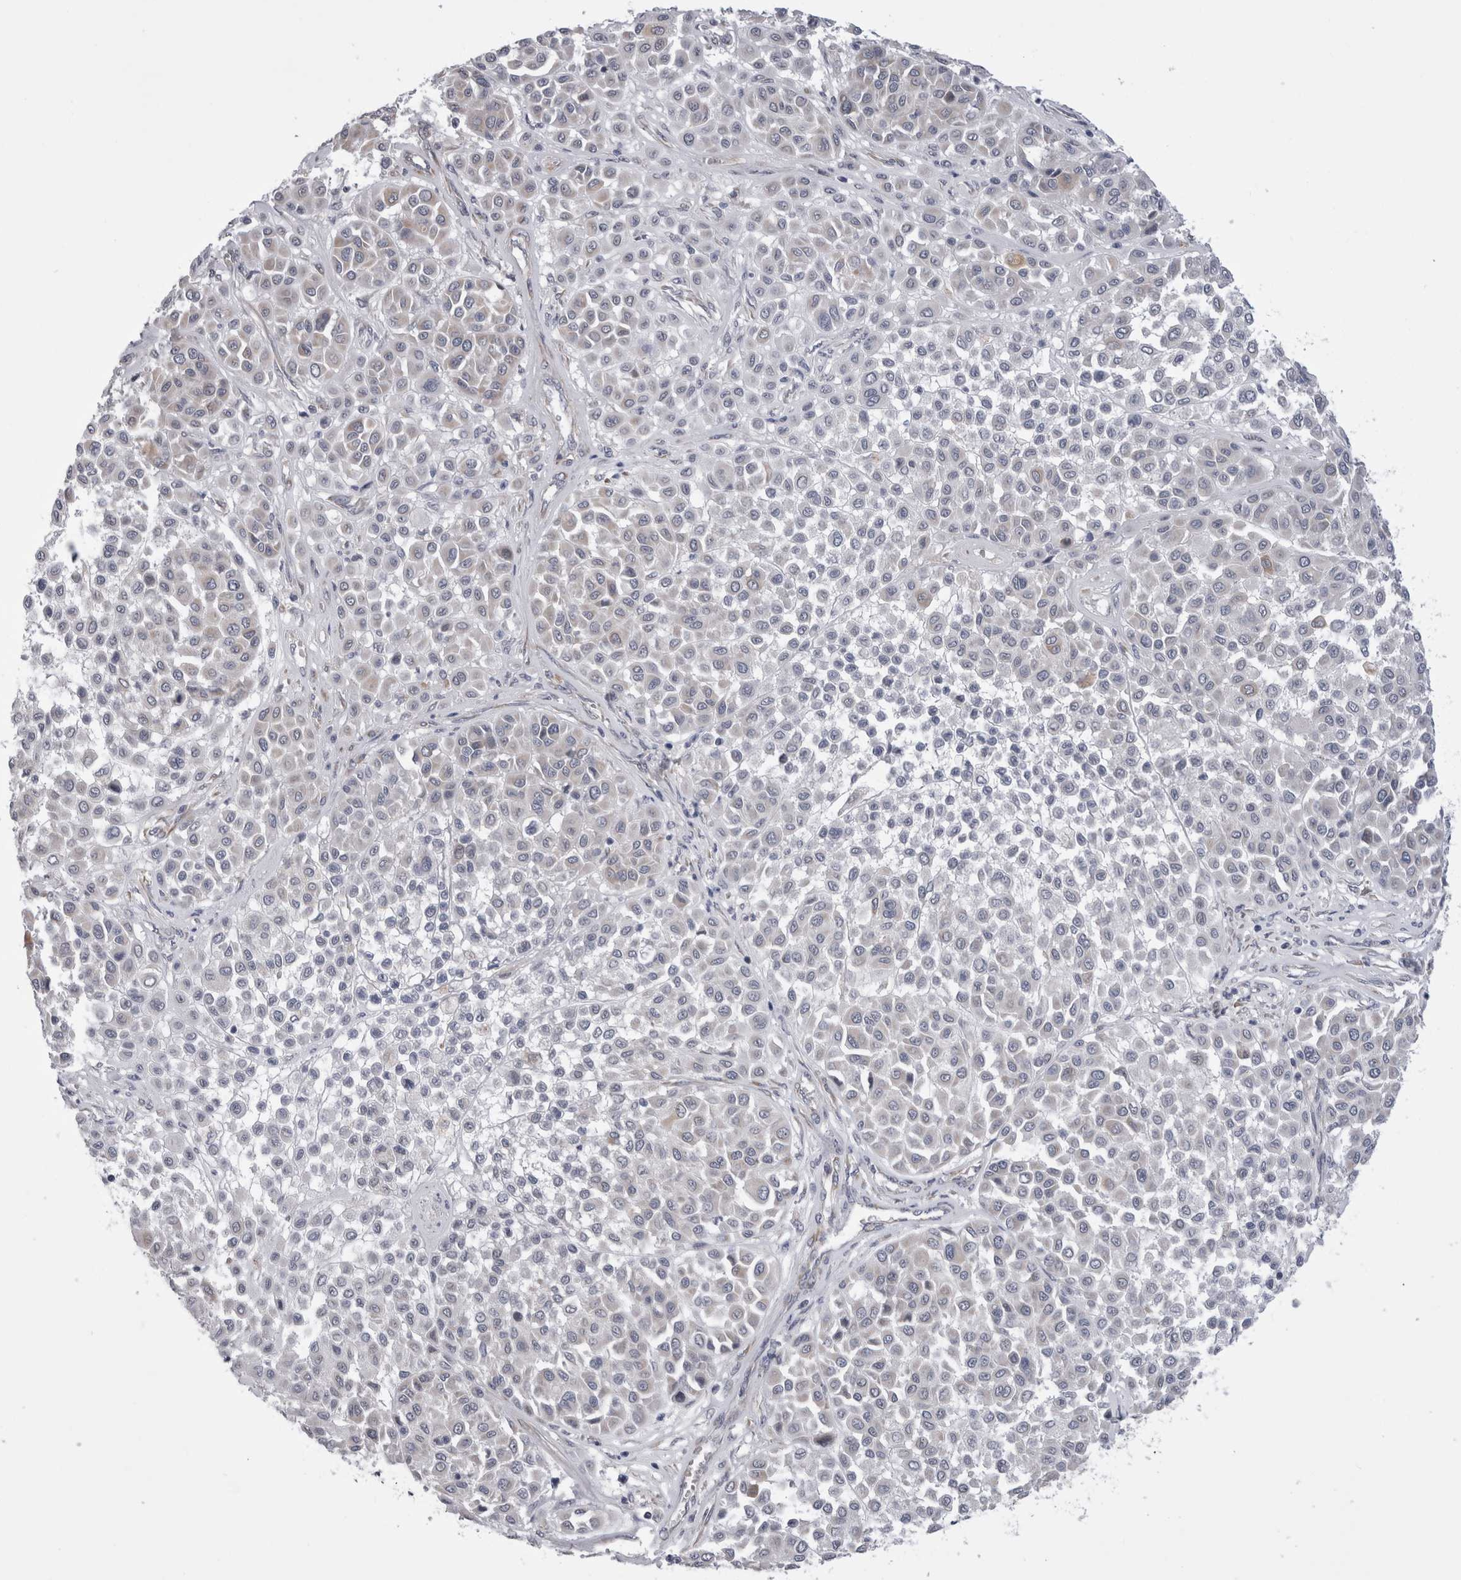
{"staining": {"intensity": "negative", "quantity": "none", "location": "none"}, "tissue": "melanoma", "cell_type": "Tumor cells", "image_type": "cancer", "snomed": [{"axis": "morphology", "description": "Malignant melanoma, Metastatic site"}, {"axis": "topography", "description": "Soft tissue"}], "caption": "Photomicrograph shows no protein staining in tumor cells of melanoma tissue. The staining is performed using DAB (3,3'-diaminobenzidine) brown chromogen with nuclei counter-stained in using hematoxylin.", "gene": "ARHGAP29", "patient": {"sex": "male", "age": 41}}